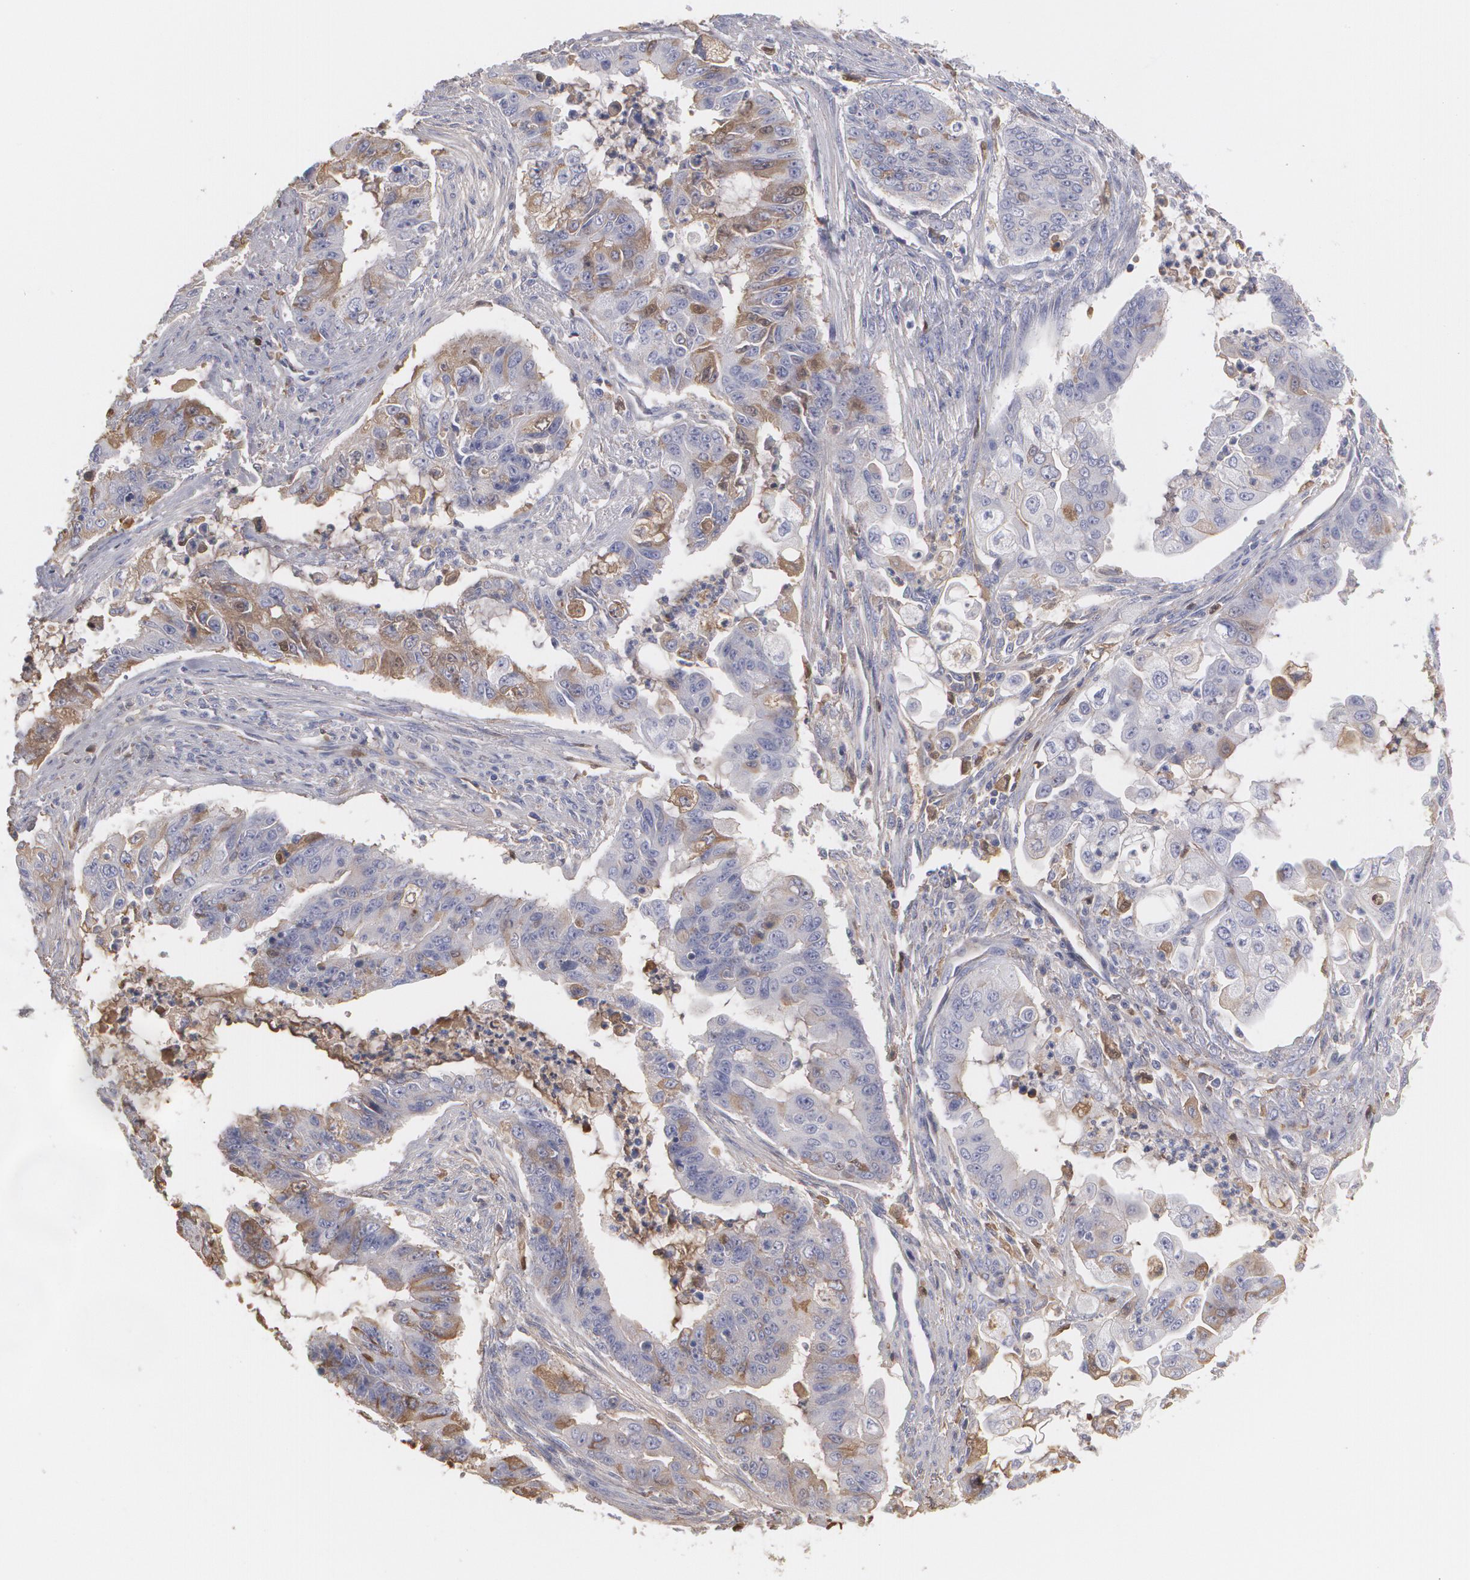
{"staining": {"intensity": "weak", "quantity": "<25%", "location": "cytoplasmic/membranous"}, "tissue": "endometrial cancer", "cell_type": "Tumor cells", "image_type": "cancer", "snomed": [{"axis": "morphology", "description": "Adenocarcinoma, NOS"}, {"axis": "topography", "description": "Endometrium"}], "caption": "Immunohistochemical staining of endometrial adenocarcinoma displays no significant positivity in tumor cells. The staining was performed using DAB to visualize the protein expression in brown, while the nuclei were stained in blue with hematoxylin (Magnification: 20x).", "gene": "SERPINA1", "patient": {"sex": "female", "age": 75}}